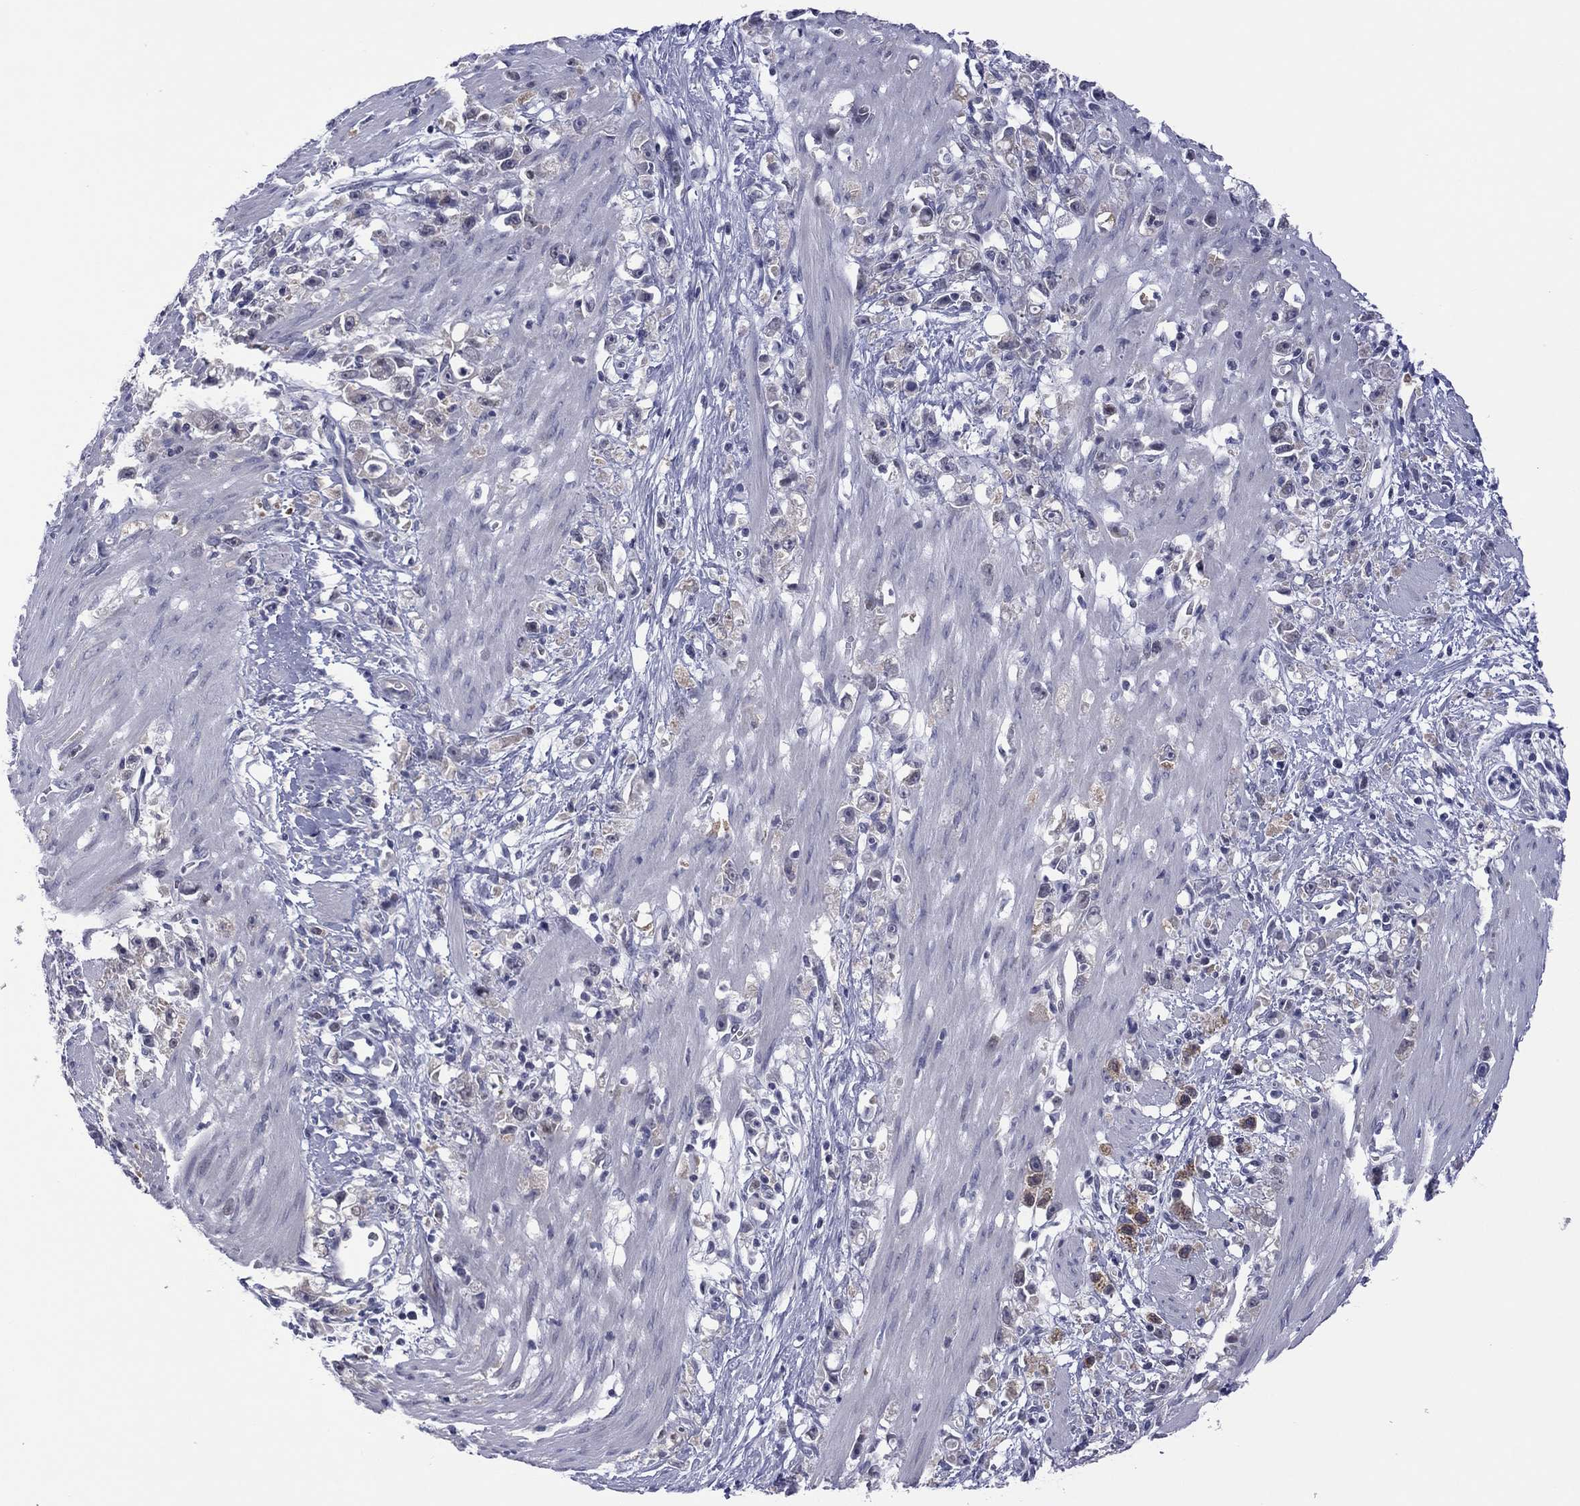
{"staining": {"intensity": "weak", "quantity": "<25%", "location": "cytoplasmic/membranous"}, "tissue": "stomach cancer", "cell_type": "Tumor cells", "image_type": "cancer", "snomed": [{"axis": "morphology", "description": "Adenocarcinoma, NOS"}, {"axis": "topography", "description": "Stomach"}], "caption": "An immunohistochemistry (IHC) photomicrograph of stomach cancer (adenocarcinoma) is shown. There is no staining in tumor cells of stomach cancer (adenocarcinoma).", "gene": "POU5F2", "patient": {"sex": "female", "age": 59}}